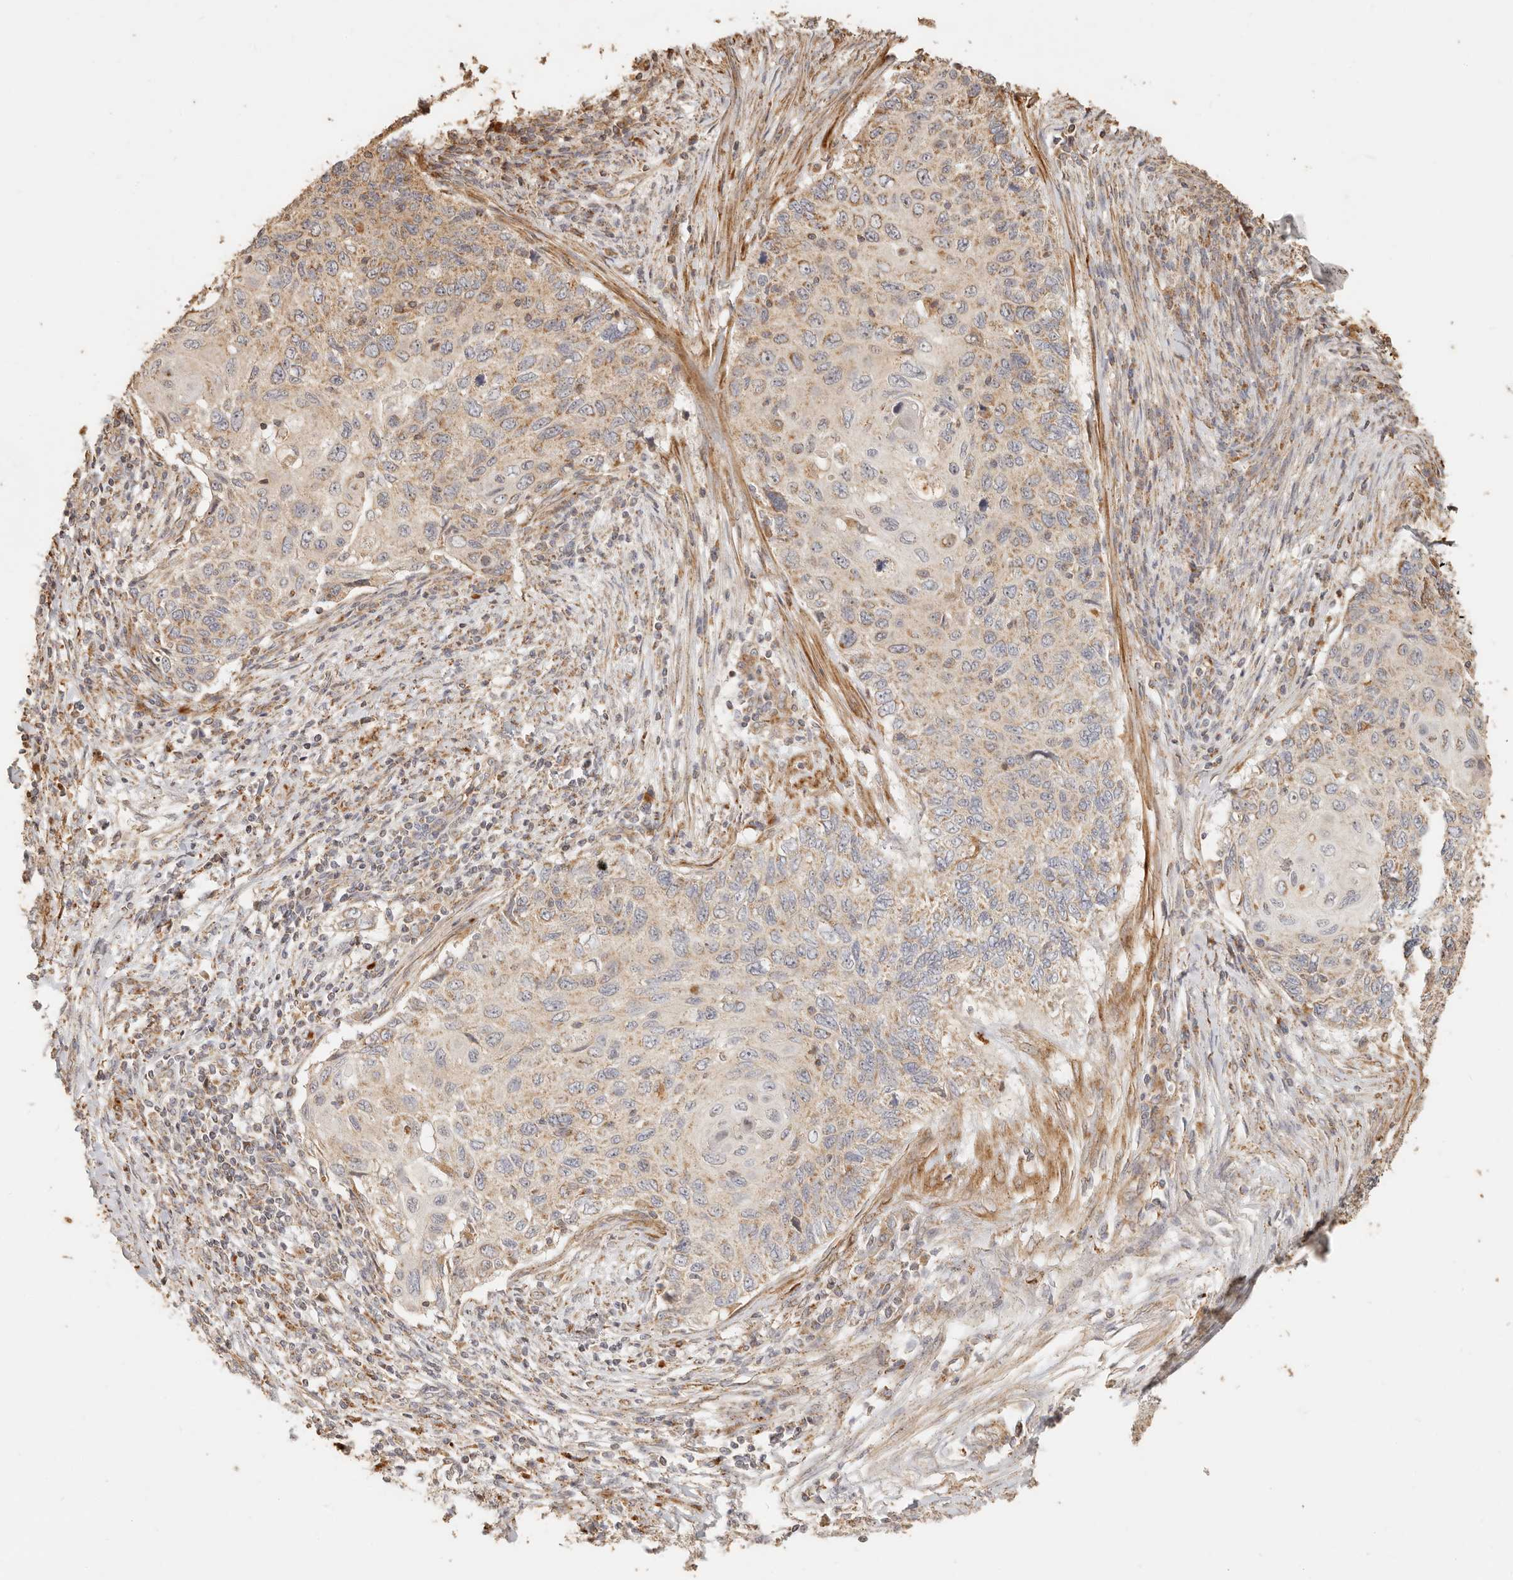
{"staining": {"intensity": "weak", "quantity": ">75%", "location": "cytoplasmic/membranous"}, "tissue": "cervical cancer", "cell_type": "Tumor cells", "image_type": "cancer", "snomed": [{"axis": "morphology", "description": "Squamous cell carcinoma, NOS"}, {"axis": "topography", "description": "Cervix"}], "caption": "A high-resolution histopathology image shows IHC staining of cervical squamous cell carcinoma, which exhibits weak cytoplasmic/membranous staining in about >75% of tumor cells.", "gene": "PTPN22", "patient": {"sex": "female", "age": 70}}